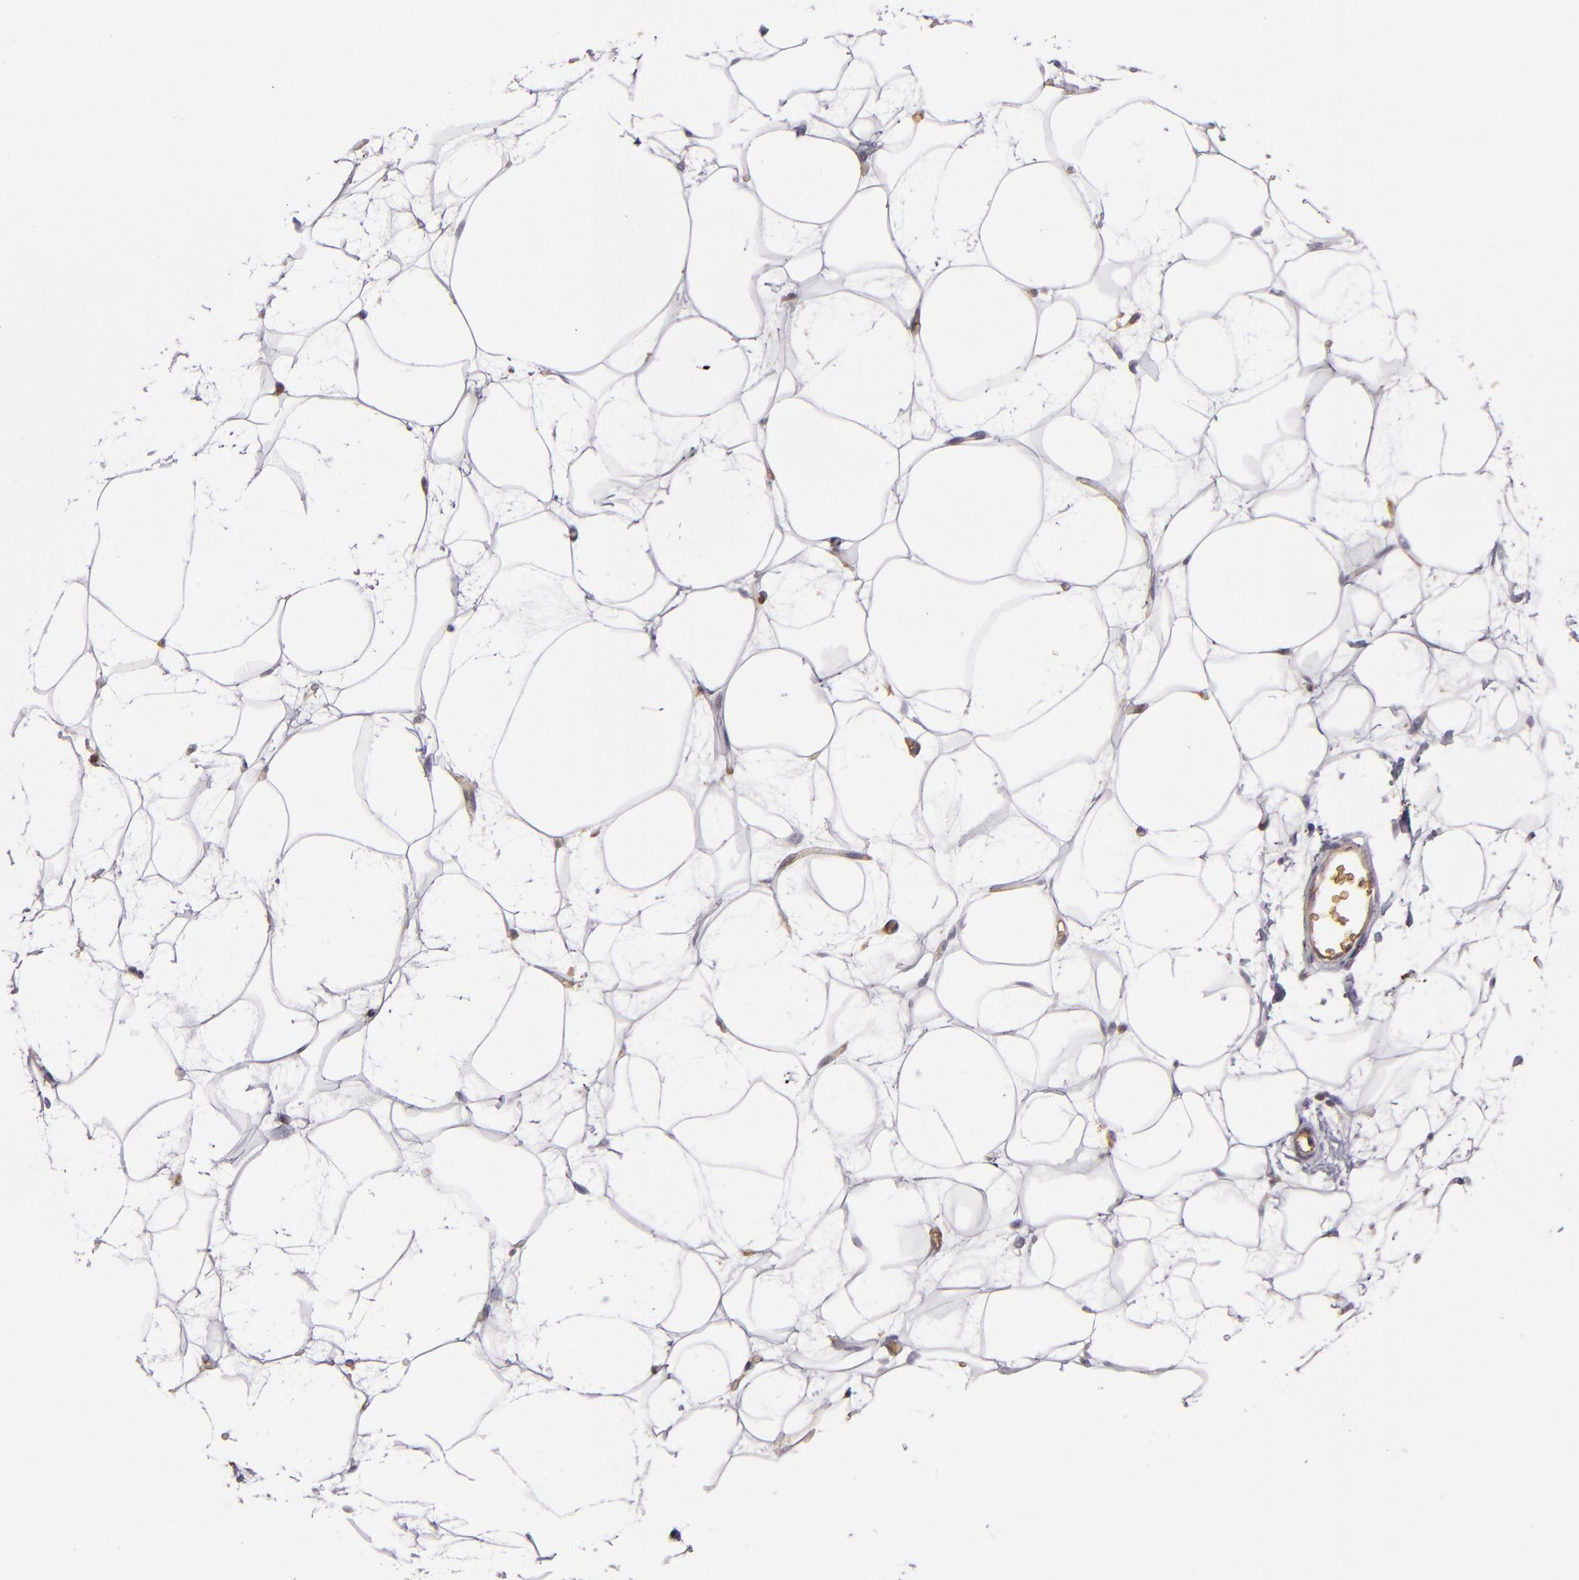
{"staining": {"intensity": "weak", "quantity": ">75%", "location": "cytoplasmic/membranous"}, "tissue": "breast", "cell_type": "Adipocytes", "image_type": "normal", "snomed": [{"axis": "morphology", "description": "Normal tissue, NOS"}, {"axis": "topography", "description": "Breast"}], "caption": "Weak cytoplasmic/membranous protein staining is identified in about >75% of adipocytes in breast.", "gene": "CFB", "patient": {"sex": "female", "age": 23}}